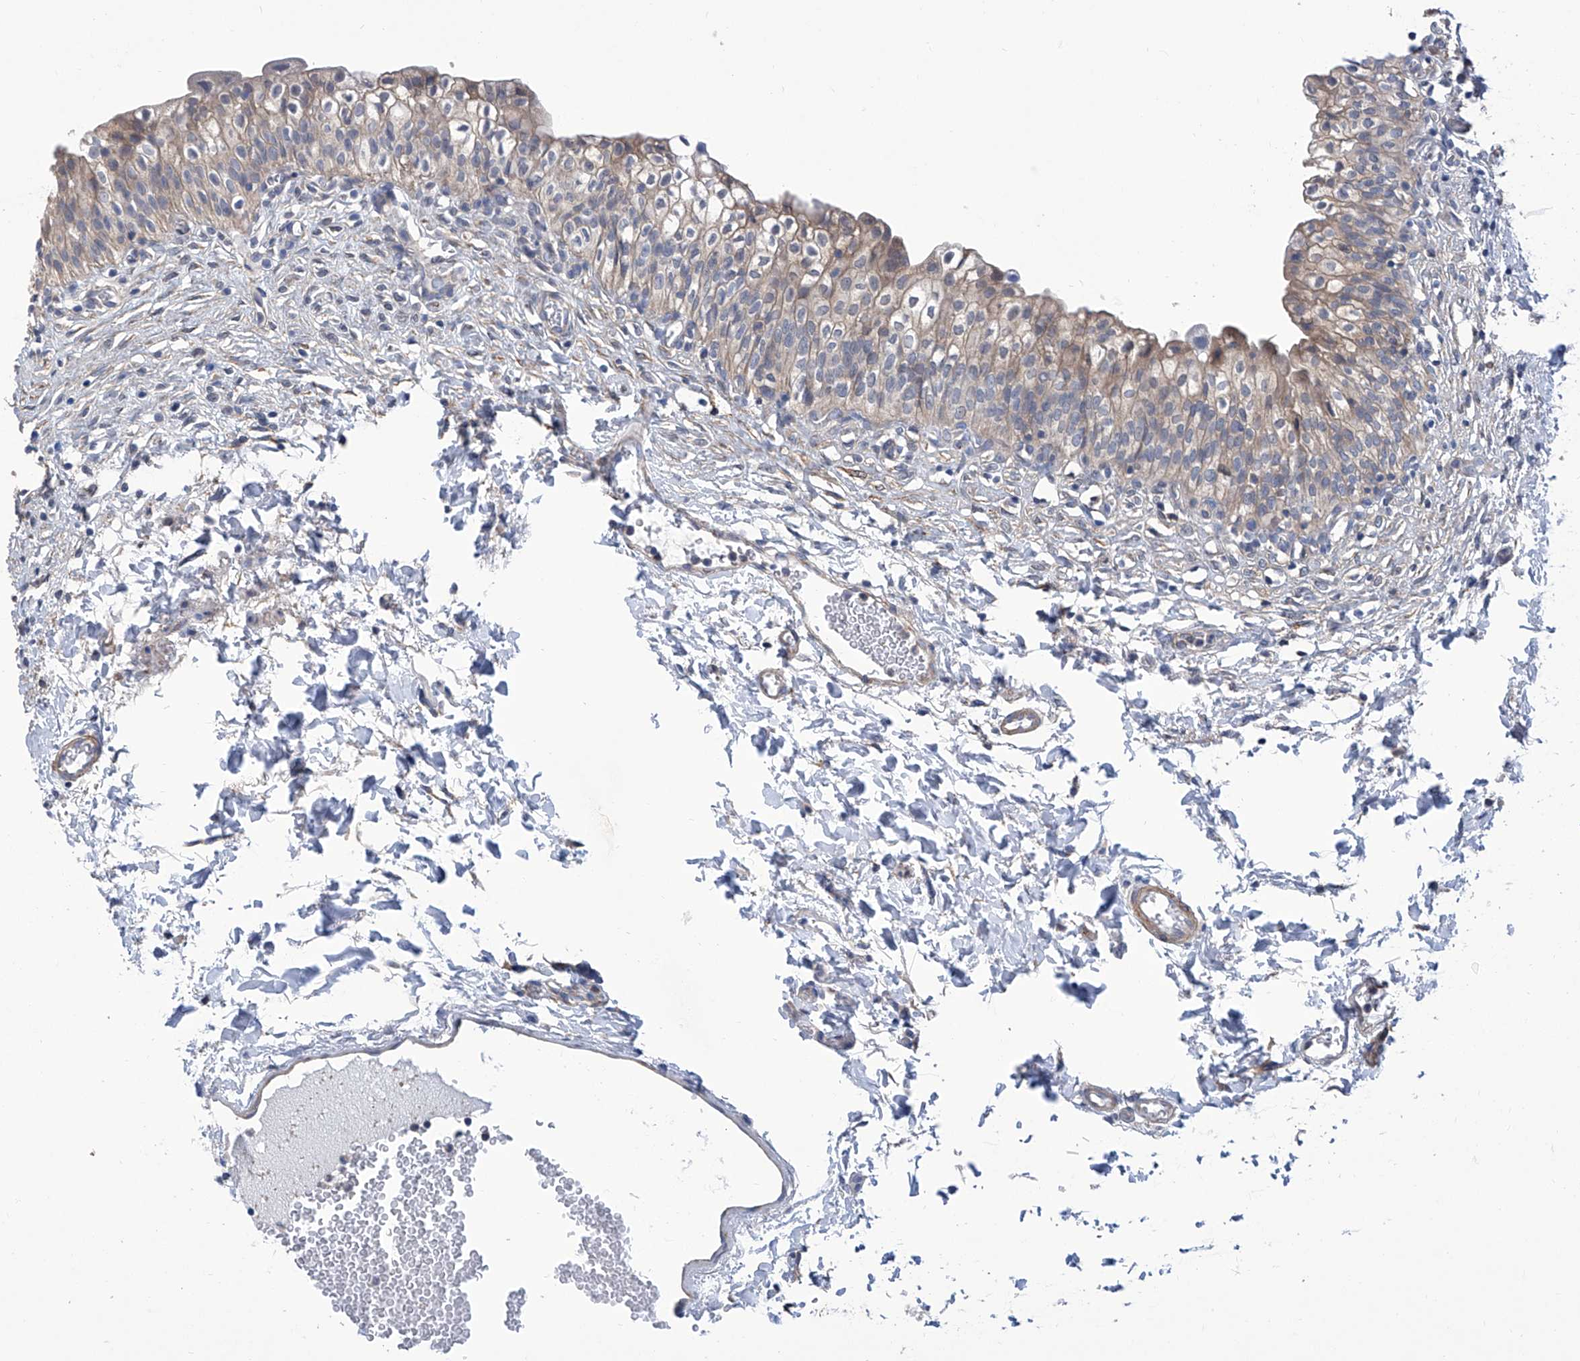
{"staining": {"intensity": "weak", "quantity": ">75%", "location": "cytoplasmic/membranous"}, "tissue": "urinary bladder", "cell_type": "Urothelial cells", "image_type": "normal", "snomed": [{"axis": "morphology", "description": "Normal tissue, NOS"}, {"axis": "topography", "description": "Urinary bladder"}], "caption": "Protein expression analysis of normal urinary bladder displays weak cytoplasmic/membranous expression in about >75% of urothelial cells.", "gene": "SMS", "patient": {"sex": "male", "age": 55}}